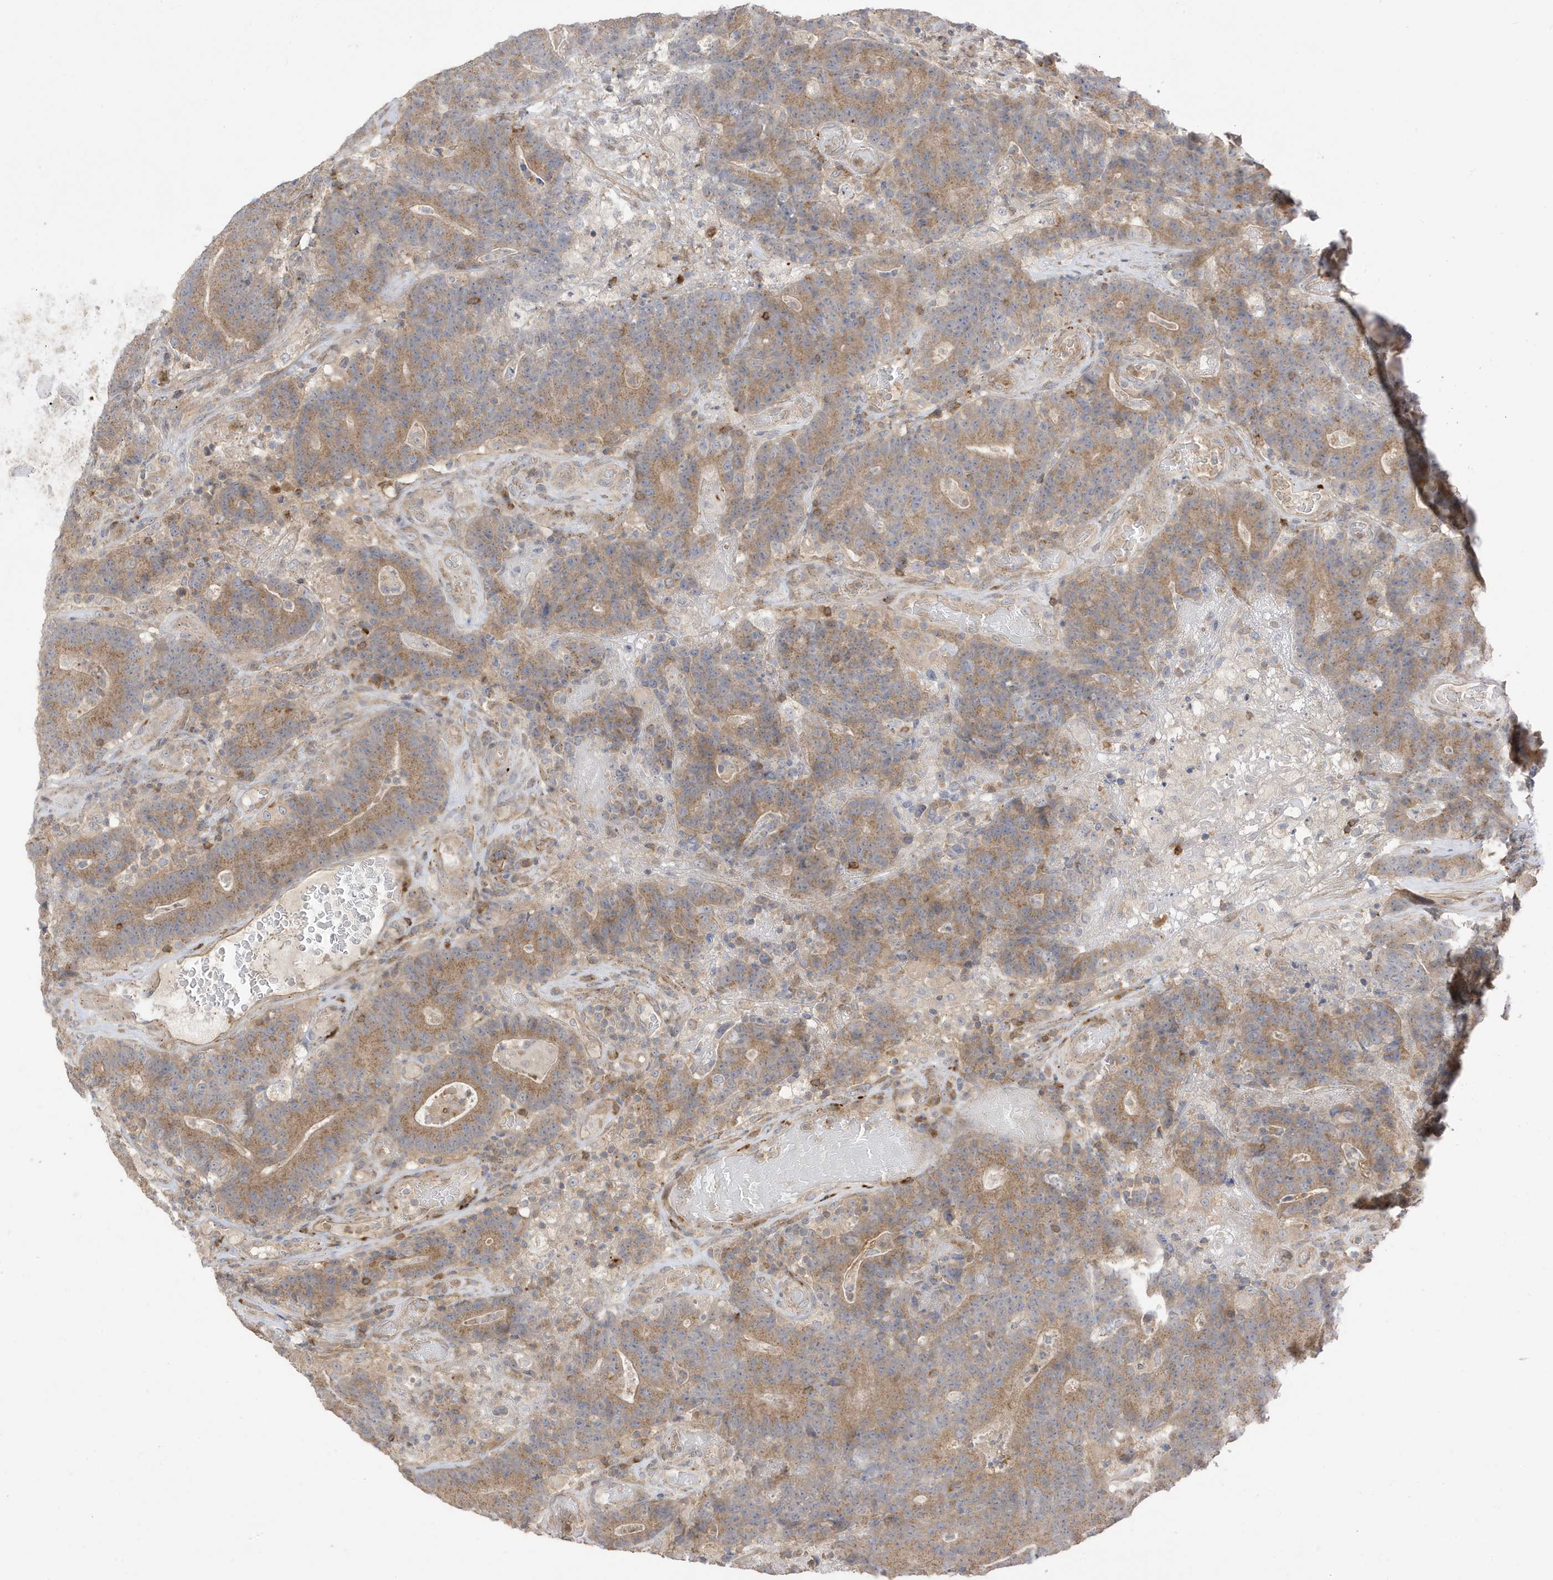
{"staining": {"intensity": "moderate", "quantity": ">75%", "location": "cytoplasmic/membranous"}, "tissue": "colorectal cancer", "cell_type": "Tumor cells", "image_type": "cancer", "snomed": [{"axis": "morphology", "description": "Normal tissue, NOS"}, {"axis": "morphology", "description": "Adenocarcinoma, NOS"}, {"axis": "topography", "description": "Colon"}], "caption": "High-magnification brightfield microscopy of adenocarcinoma (colorectal) stained with DAB (3,3'-diaminobenzidine) (brown) and counterstained with hematoxylin (blue). tumor cells exhibit moderate cytoplasmic/membranous positivity is appreciated in approximately>75% of cells. The protein of interest is stained brown, and the nuclei are stained in blue (DAB (3,3'-diaminobenzidine) IHC with brightfield microscopy, high magnification).", "gene": "TAB3", "patient": {"sex": "female", "age": 75}}